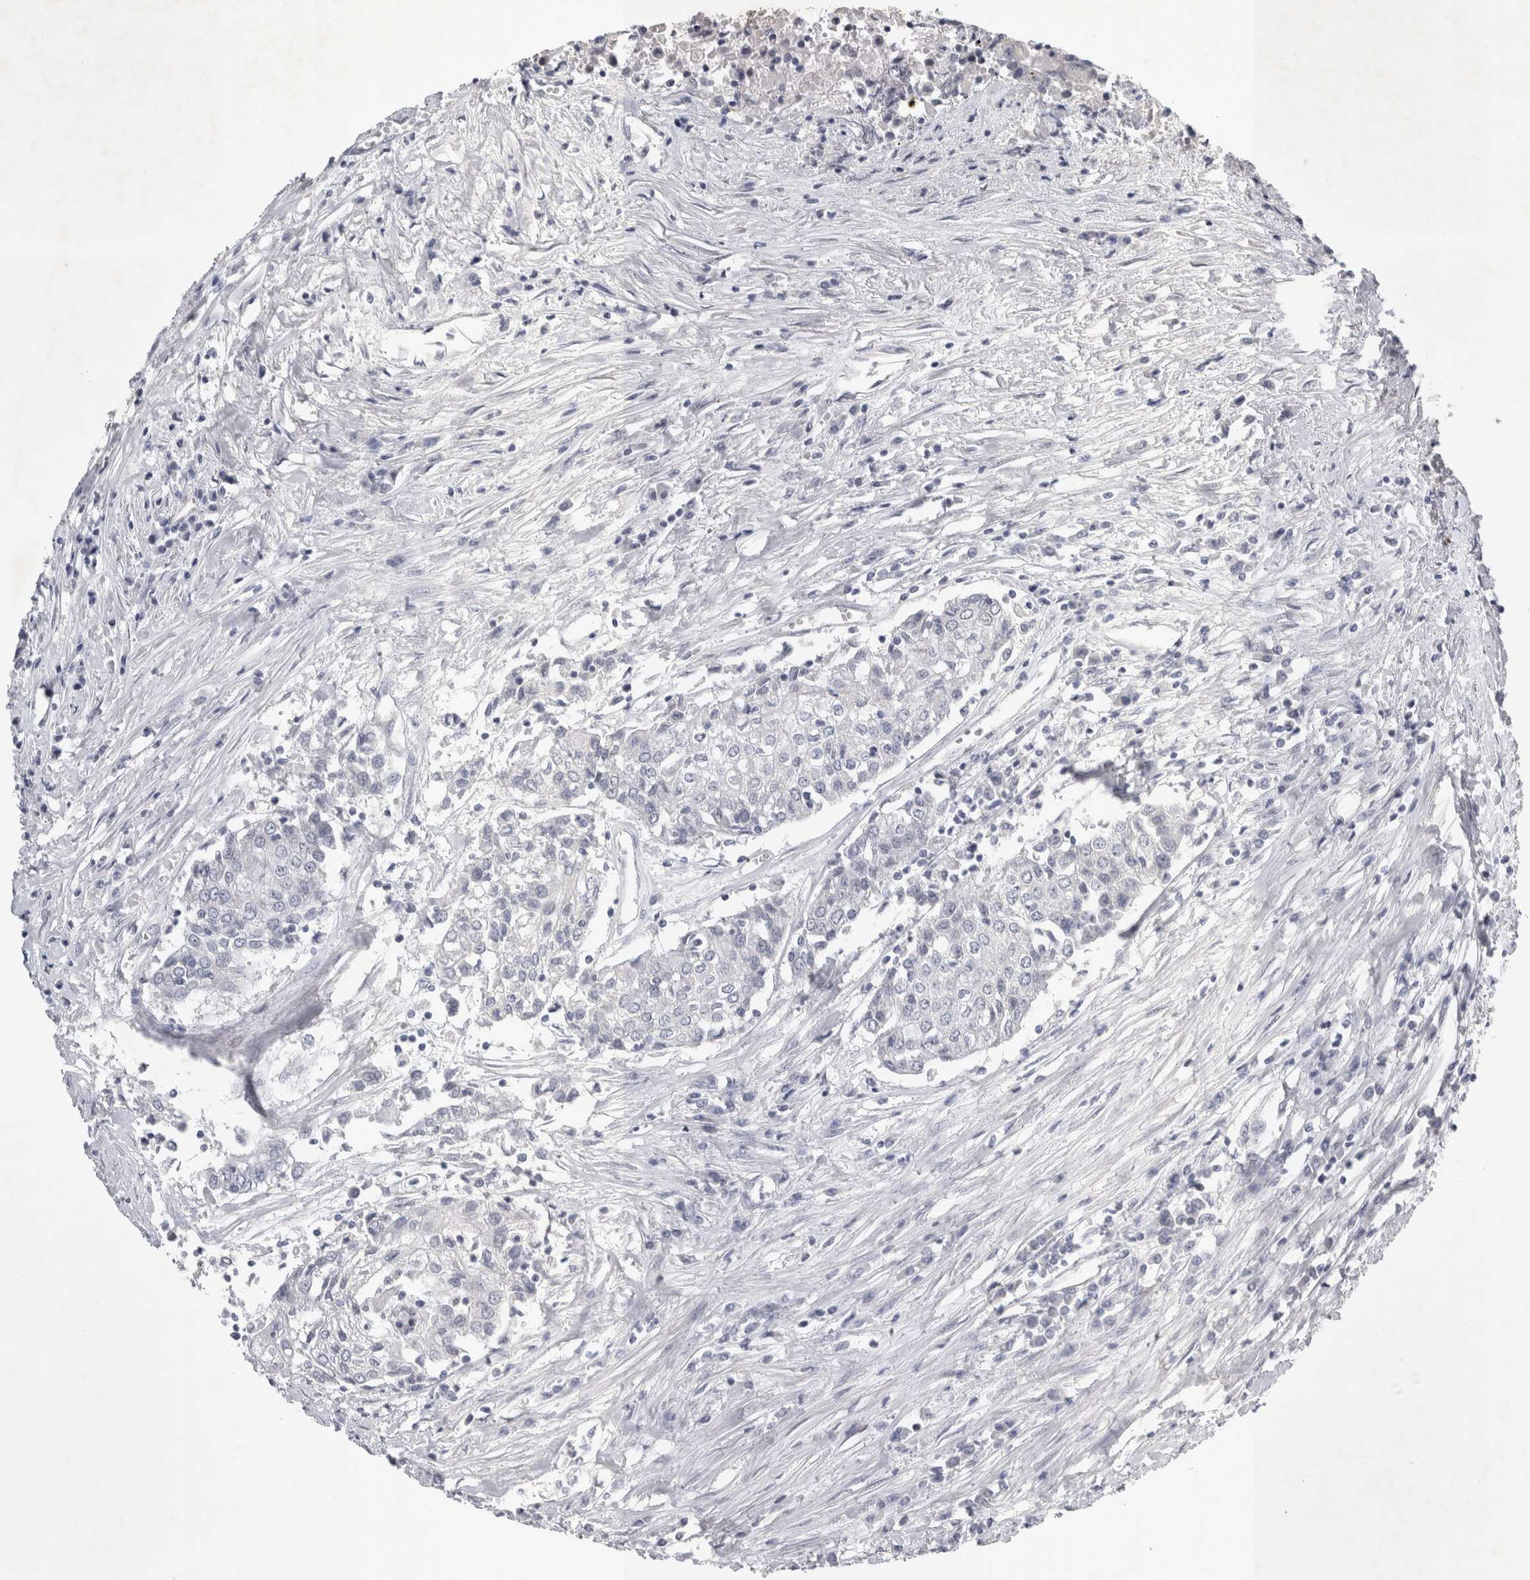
{"staining": {"intensity": "negative", "quantity": "none", "location": "none"}, "tissue": "urothelial cancer", "cell_type": "Tumor cells", "image_type": "cancer", "snomed": [{"axis": "morphology", "description": "Urothelial carcinoma, High grade"}, {"axis": "topography", "description": "Urinary bladder"}], "caption": "Immunohistochemistry (IHC) micrograph of human urothelial cancer stained for a protein (brown), which displays no positivity in tumor cells.", "gene": "FXYD7", "patient": {"sex": "female", "age": 85}}